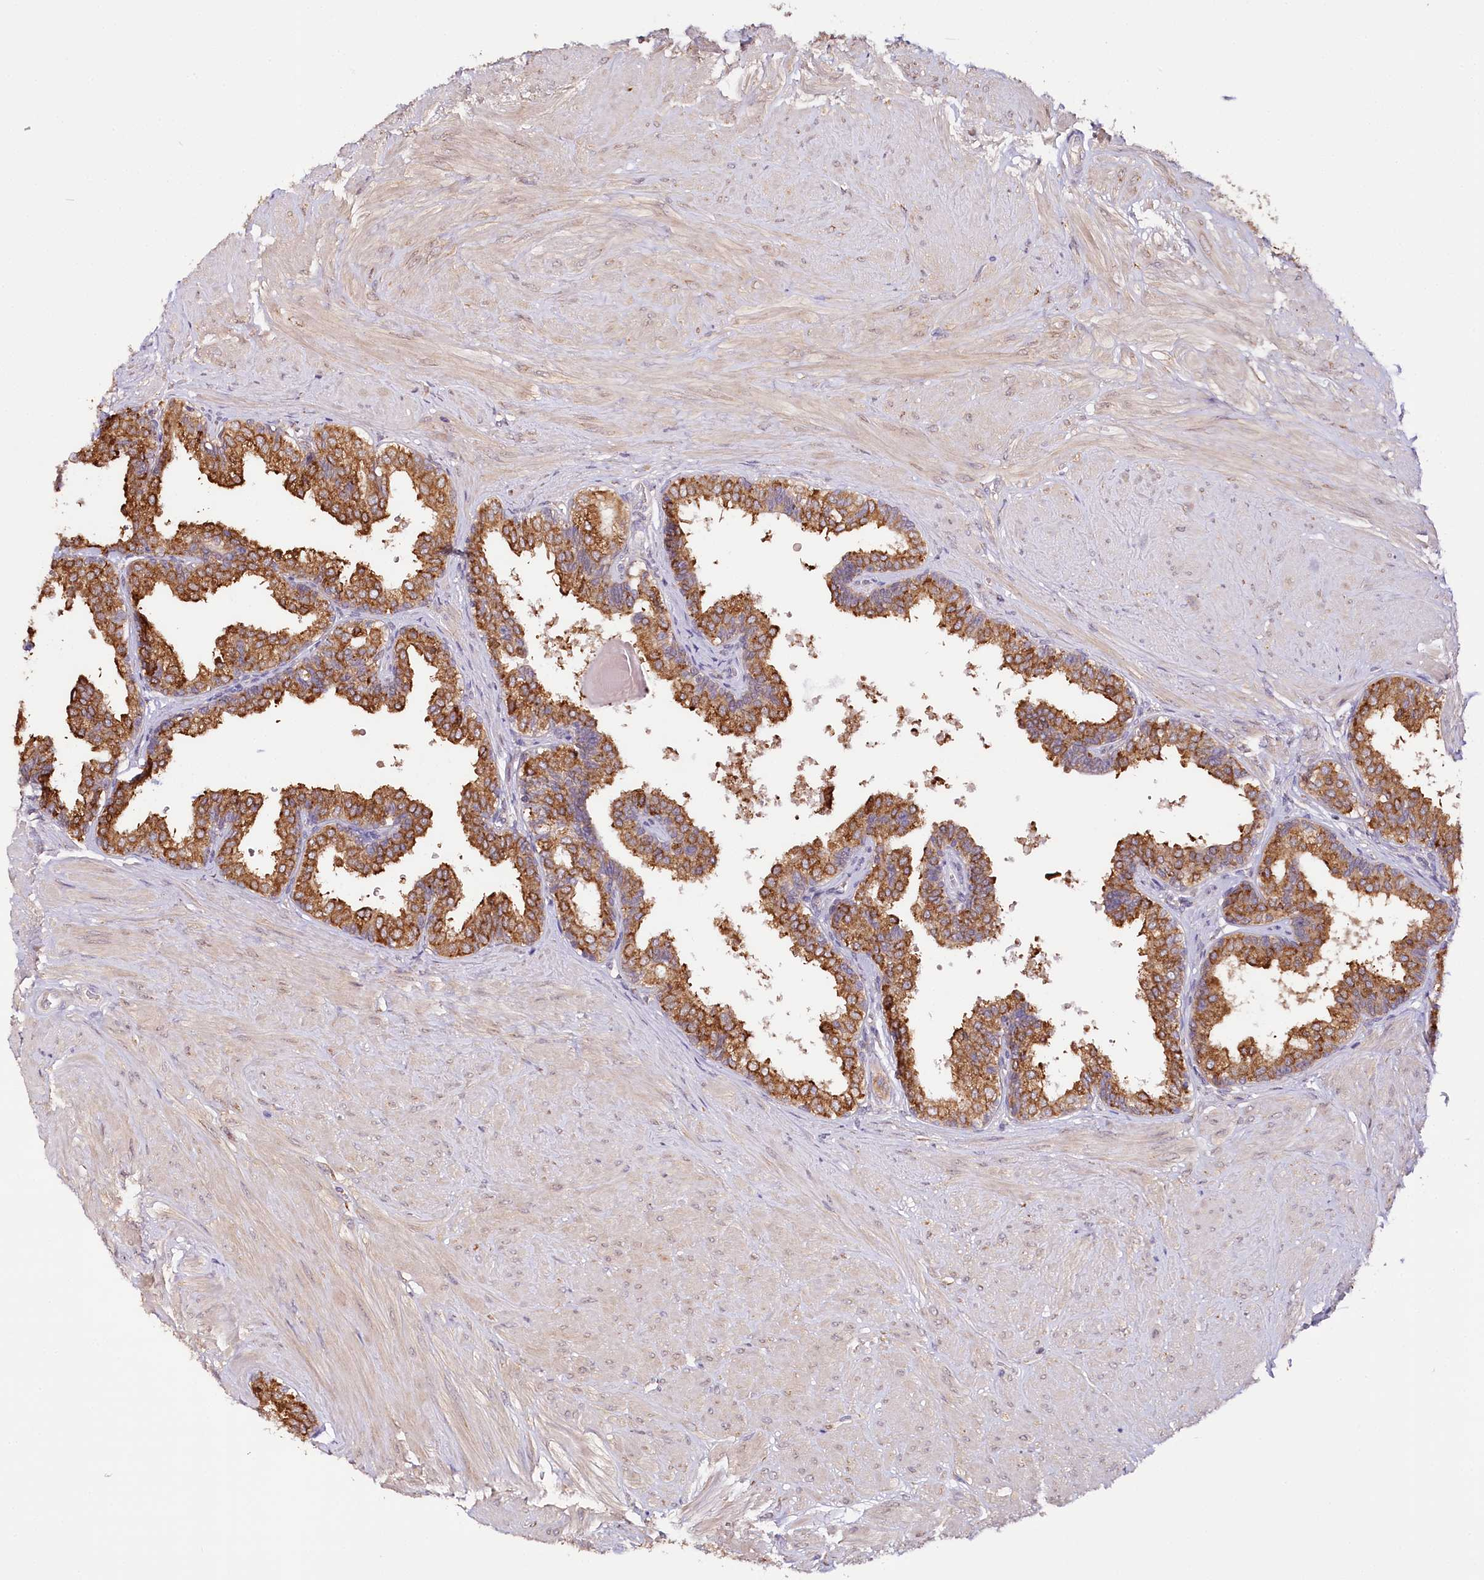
{"staining": {"intensity": "strong", "quantity": ">75%", "location": "cytoplasmic/membranous"}, "tissue": "prostate", "cell_type": "Glandular cells", "image_type": "normal", "snomed": [{"axis": "morphology", "description": "Normal tissue, NOS"}, {"axis": "topography", "description": "Prostate"}], "caption": "Protein expression by immunohistochemistry (IHC) shows strong cytoplasmic/membranous expression in approximately >75% of glandular cells in normal prostate.", "gene": "VEGFA", "patient": {"sex": "male", "age": 48}}